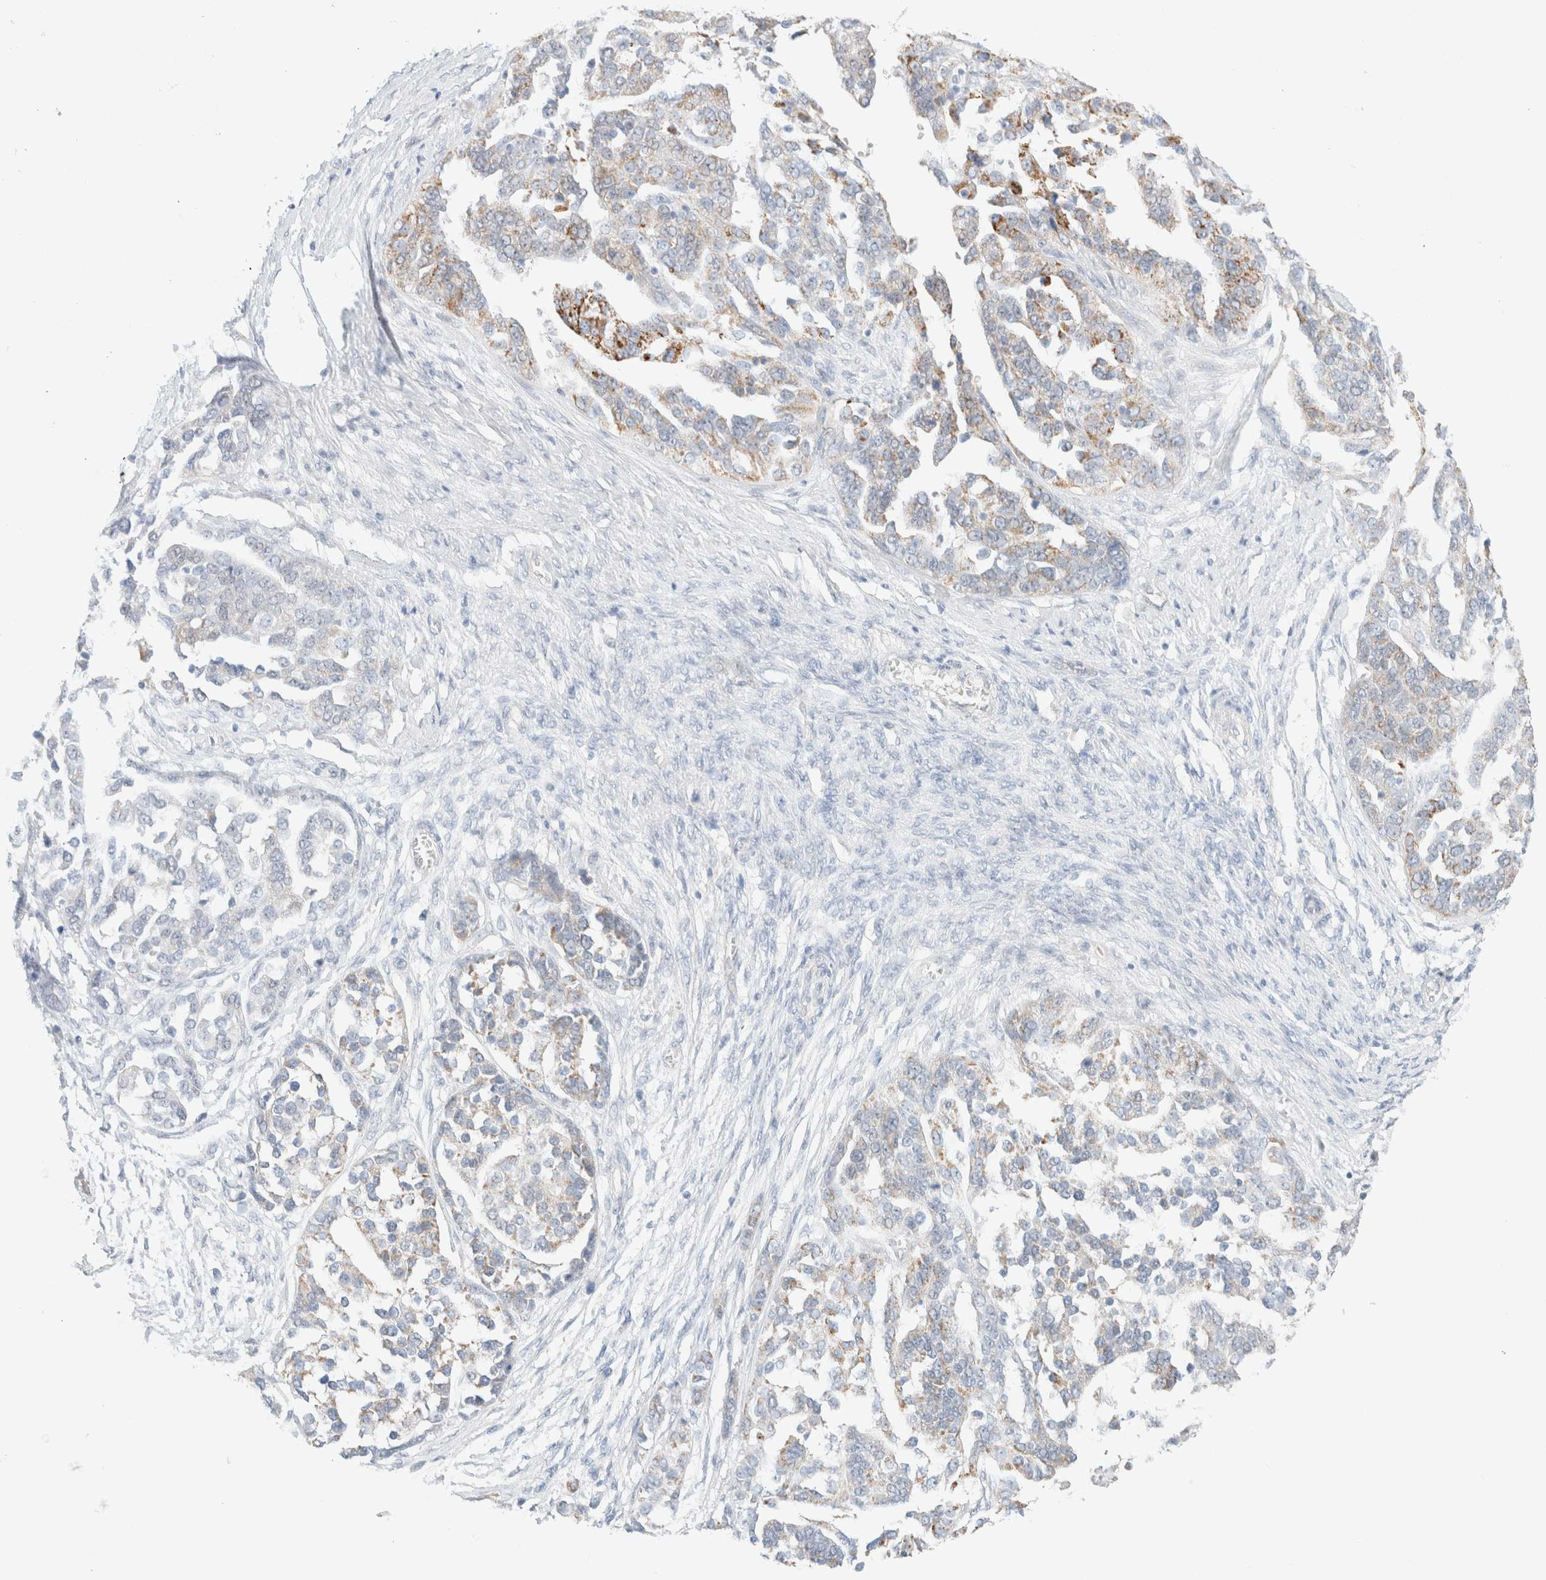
{"staining": {"intensity": "moderate", "quantity": "<25%", "location": "cytoplasmic/membranous"}, "tissue": "ovarian cancer", "cell_type": "Tumor cells", "image_type": "cancer", "snomed": [{"axis": "morphology", "description": "Cystadenocarcinoma, serous, NOS"}, {"axis": "topography", "description": "Ovary"}], "caption": "Protein staining demonstrates moderate cytoplasmic/membranous positivity in approximately <25% of tumor cells in ovarian cancer (serous cystadenocarcinoma).", "gene": "UNC13B", "patient": {"sex": "female", "age": 44}}